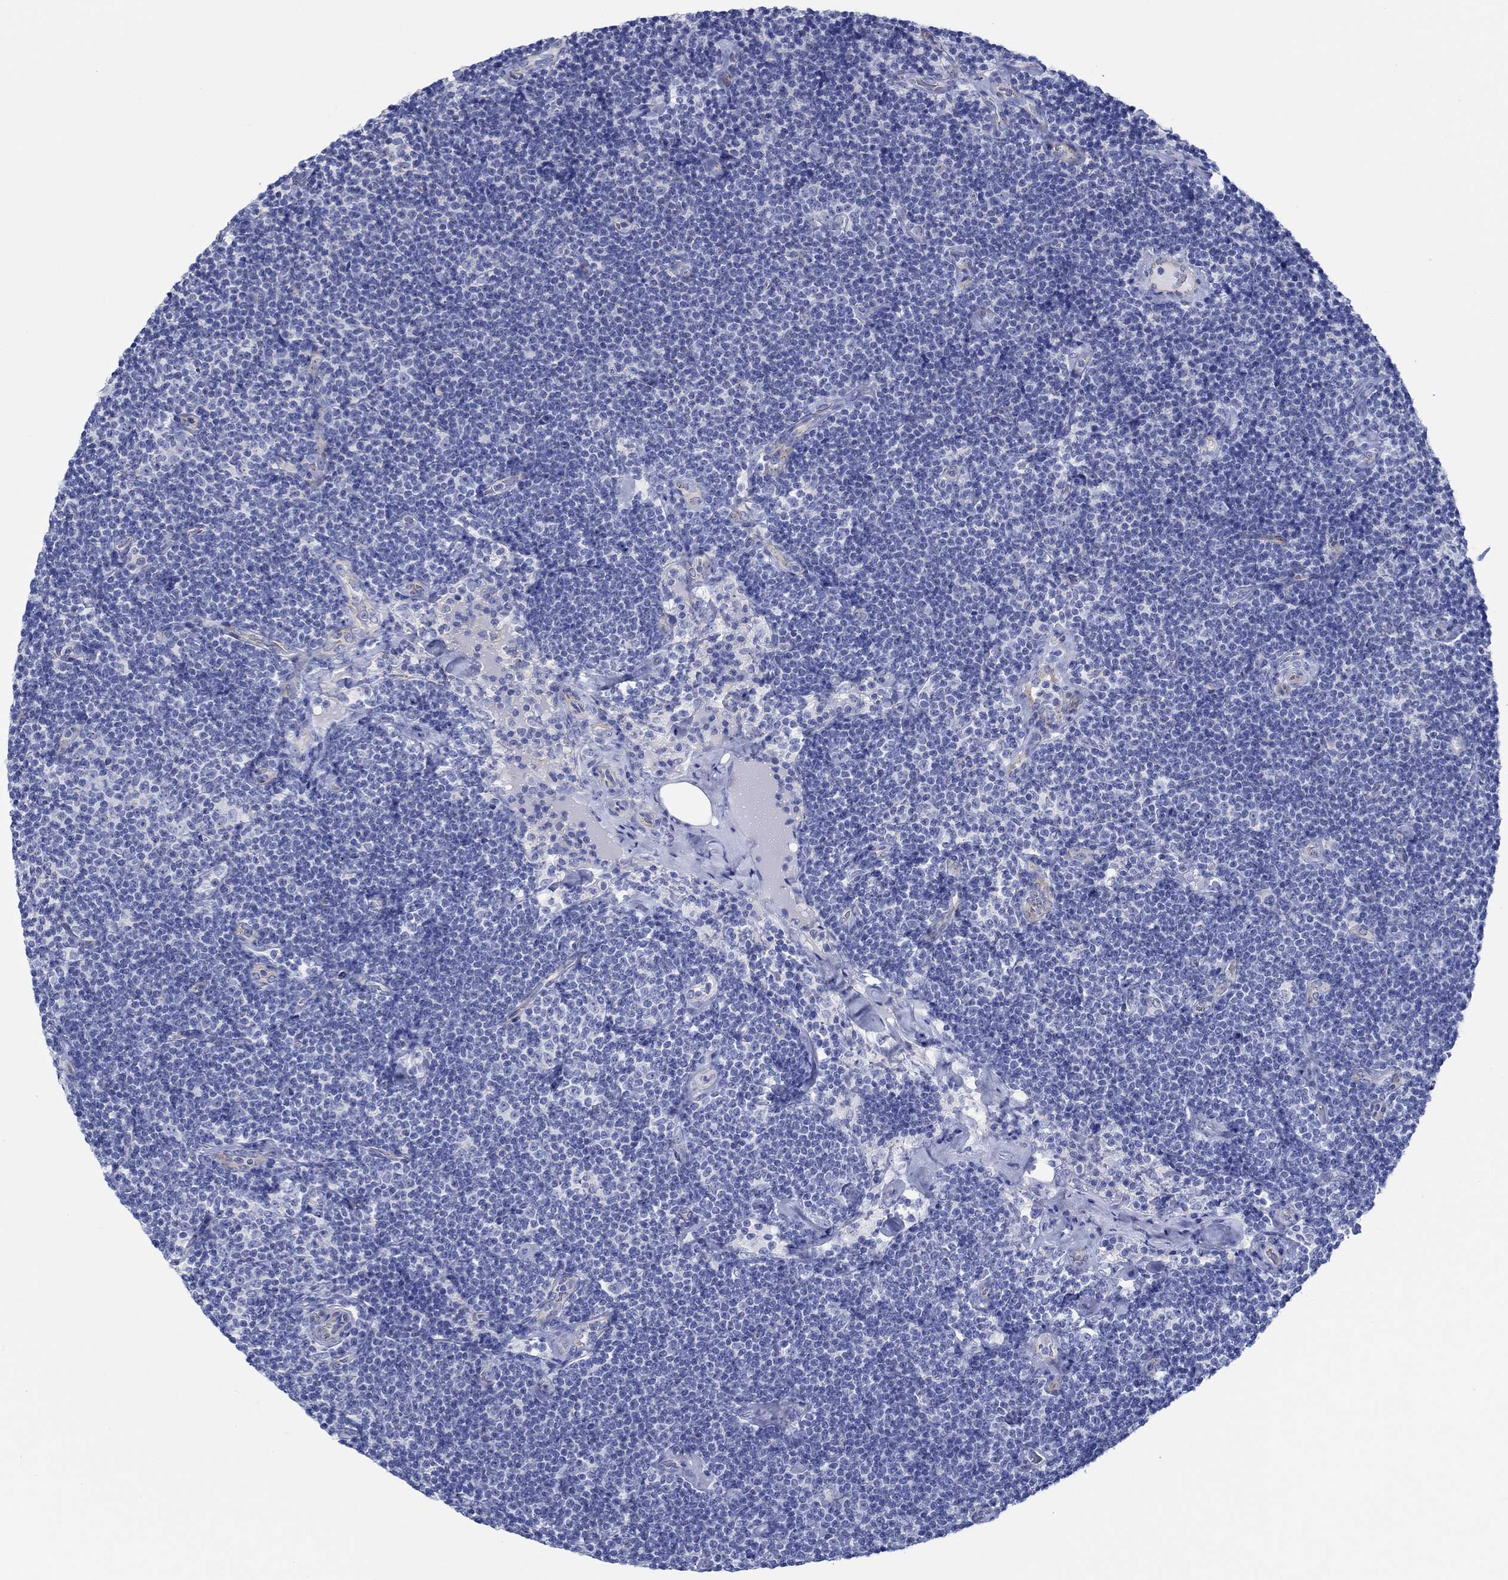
{"staining": {"intensity": "negative", "quantity": "none", "location": "none"}, "tissue": "lymphoma", "cell_type": "Tumor cells", "image_type": "cancer", "snomed": [{"axis": "morphology", "description": "Malignant lymphoma, non-Hodgkin's type, Low grade"}, {"axis": "topography", "description": "Lymph node"}], "caption": "High magnification brightfield microscopy of low-grade malignant lymphoma, non-Hodgkin's type stained with DAB (brown) and counterstained with hematoxylin (blue): tumor cells show no significant positivity. (DAB (3,3'-diaminobenzidine) IHC with hematoxylin counter stain).", "gene": "IGFBP6", "patient": {"sex": "male", "age": 81}}